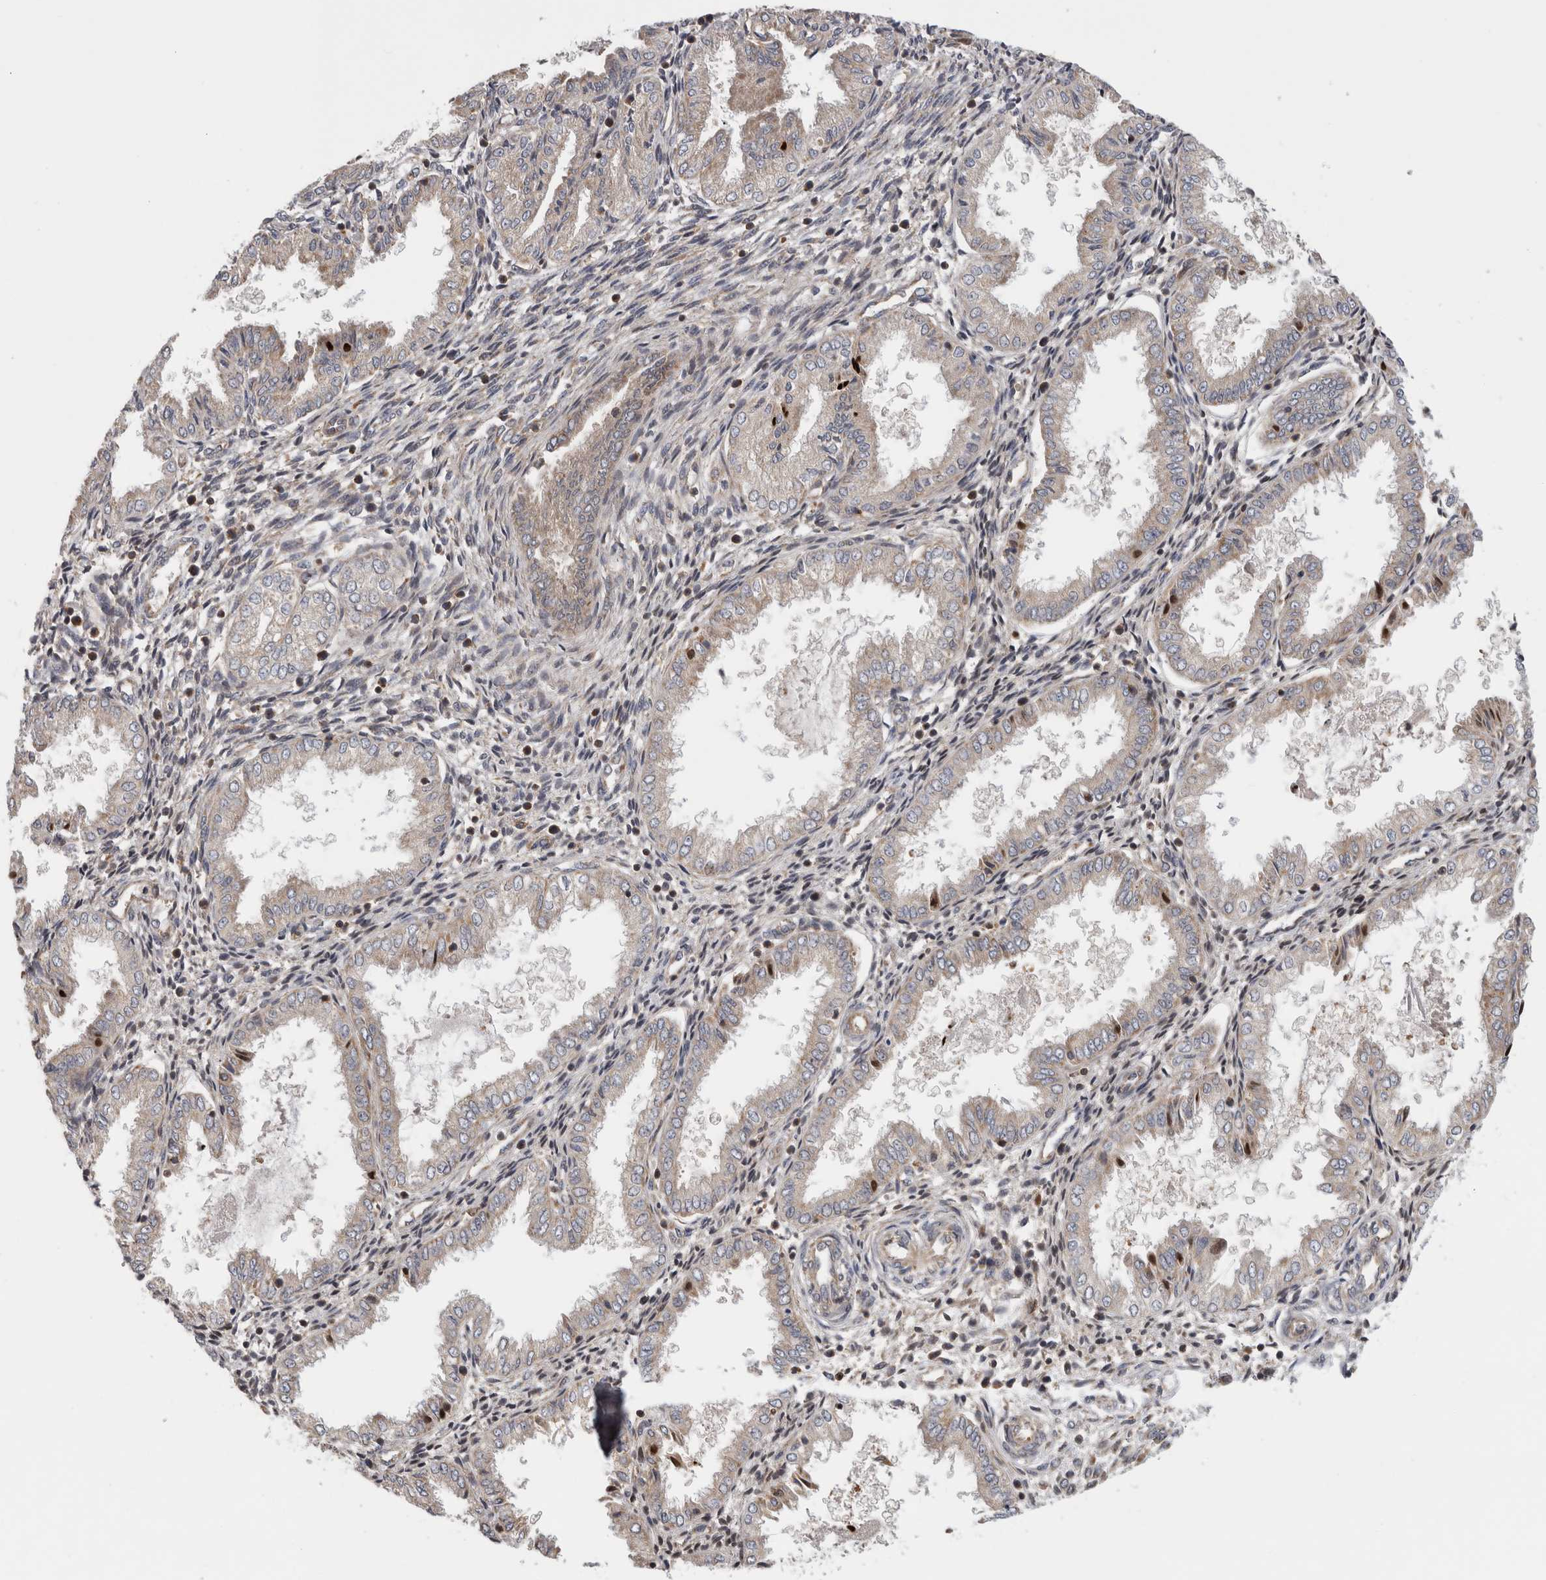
{"staining": {"intensity": "weak", "quantity": "<25%", "location": "cytoplasmic/membranous"}, "tissue": "endometrium", "cell_type": "Cells in endometrial stroma", "image_type": "normal", "snomed": [{"axis": "morphology", "description": "Normal tissue, NOS"}, {"axis": "topography", "description": "Endometrium"}], "caption": "The histopathology image reveals no significant staining in cells in endometrial stroma of endometrium.", "gene": "GRIK2", "patient": {"sex": "female", "age": 33}}